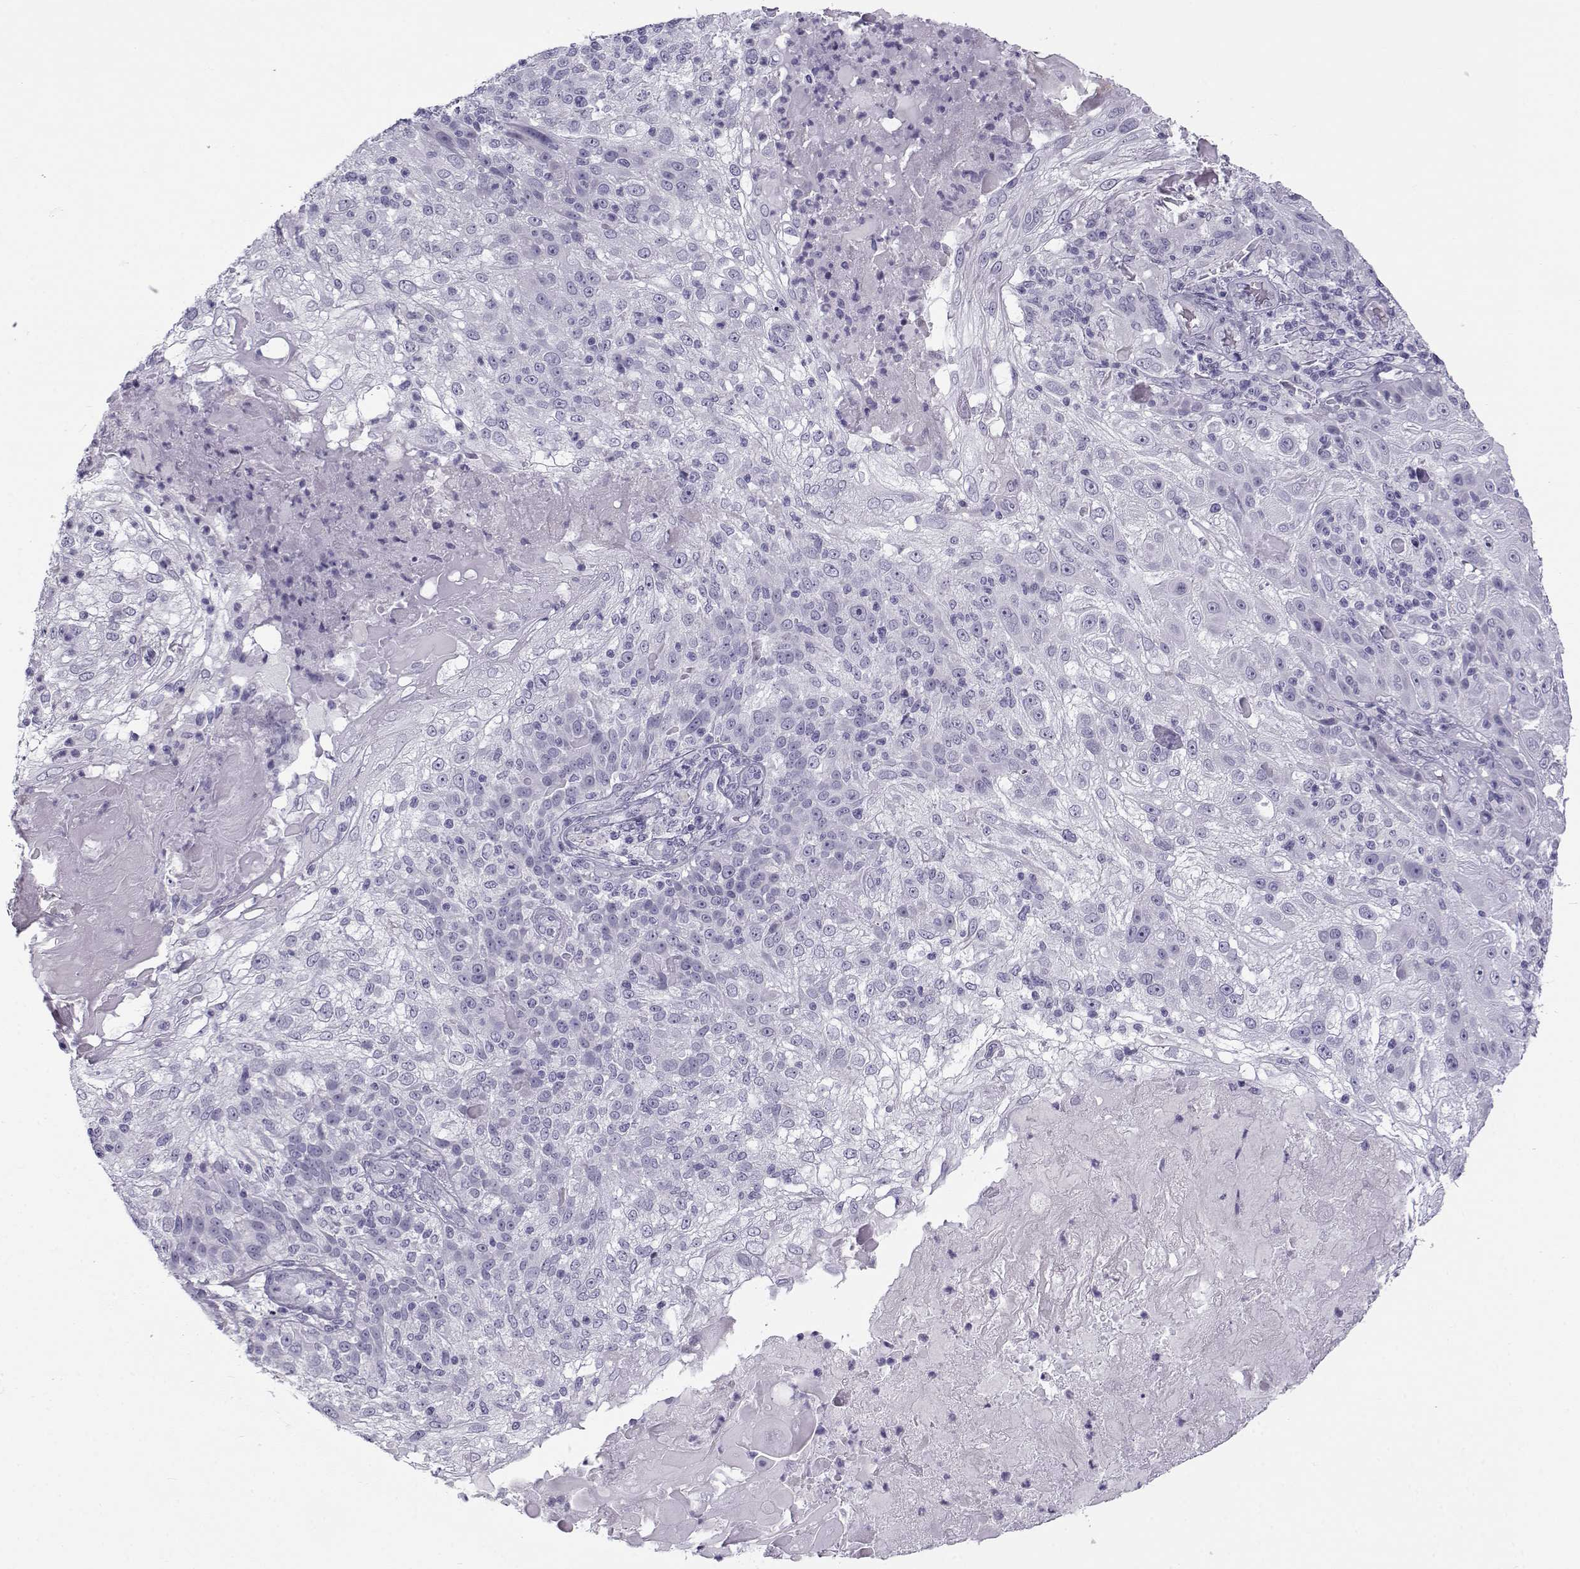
{"staining": {"intensity": "negative", "quantity": "none", "location": "none"}, "tissue": "skin cancer", "cell_type": "Tumor cells", "image_type": "cancer", "snomed": [{"axis": "morphology", "description": "Normal tissue, NOS"}, {"axis": "morphology", "description": "Squamous cell carcinoma, NOS"}, {"axis": "topography", "description": "Skin"}], "caption": "An image of skin cancer (squamous cell carcinoma) stained for a protein shows no brown staining in tumor cells.", "gene": "GTSF1L", "patient": {"sex": "female", "age": 83}}